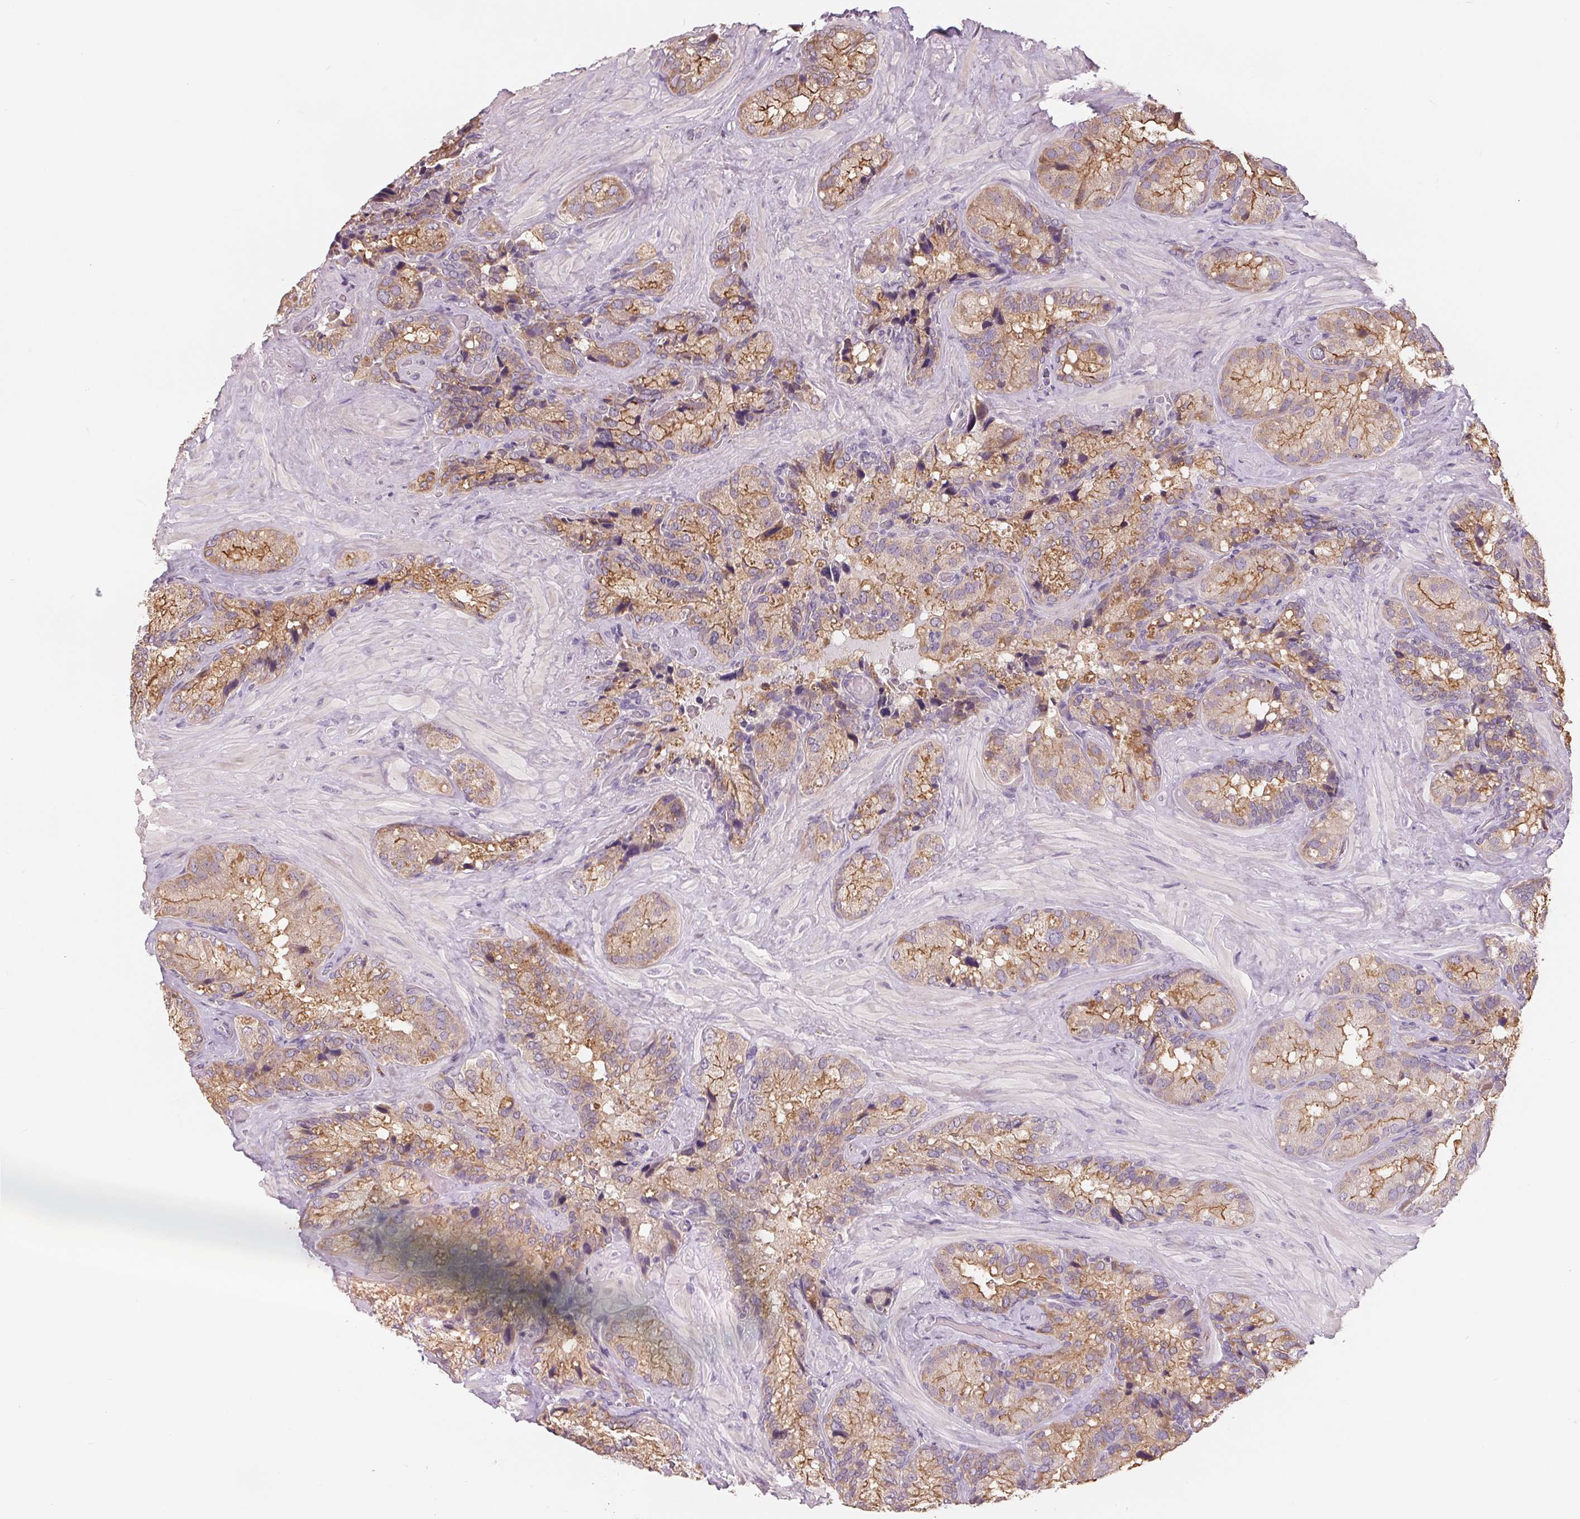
{"staining": {"intensity": "moderate", "quantity": "25%-75%", "location": "cytoplasmic/membranous"}, "tissue": "seminal vesicle", "cell_type": "Glandular cells", "image_type": "normal", "snomed": [{"axis": "morphology", "description": "Normal tissue, NOS"}, {"axis": "topography", "description": "Seminal veicle"}], "caption": "Unremarkable seminal vesicle shows moderate cytoplasmic/membranous staining in about 25%-75% of glandular cells.", "gene": "VTCN1", "patient": {"sex": "male", "age": 60}}